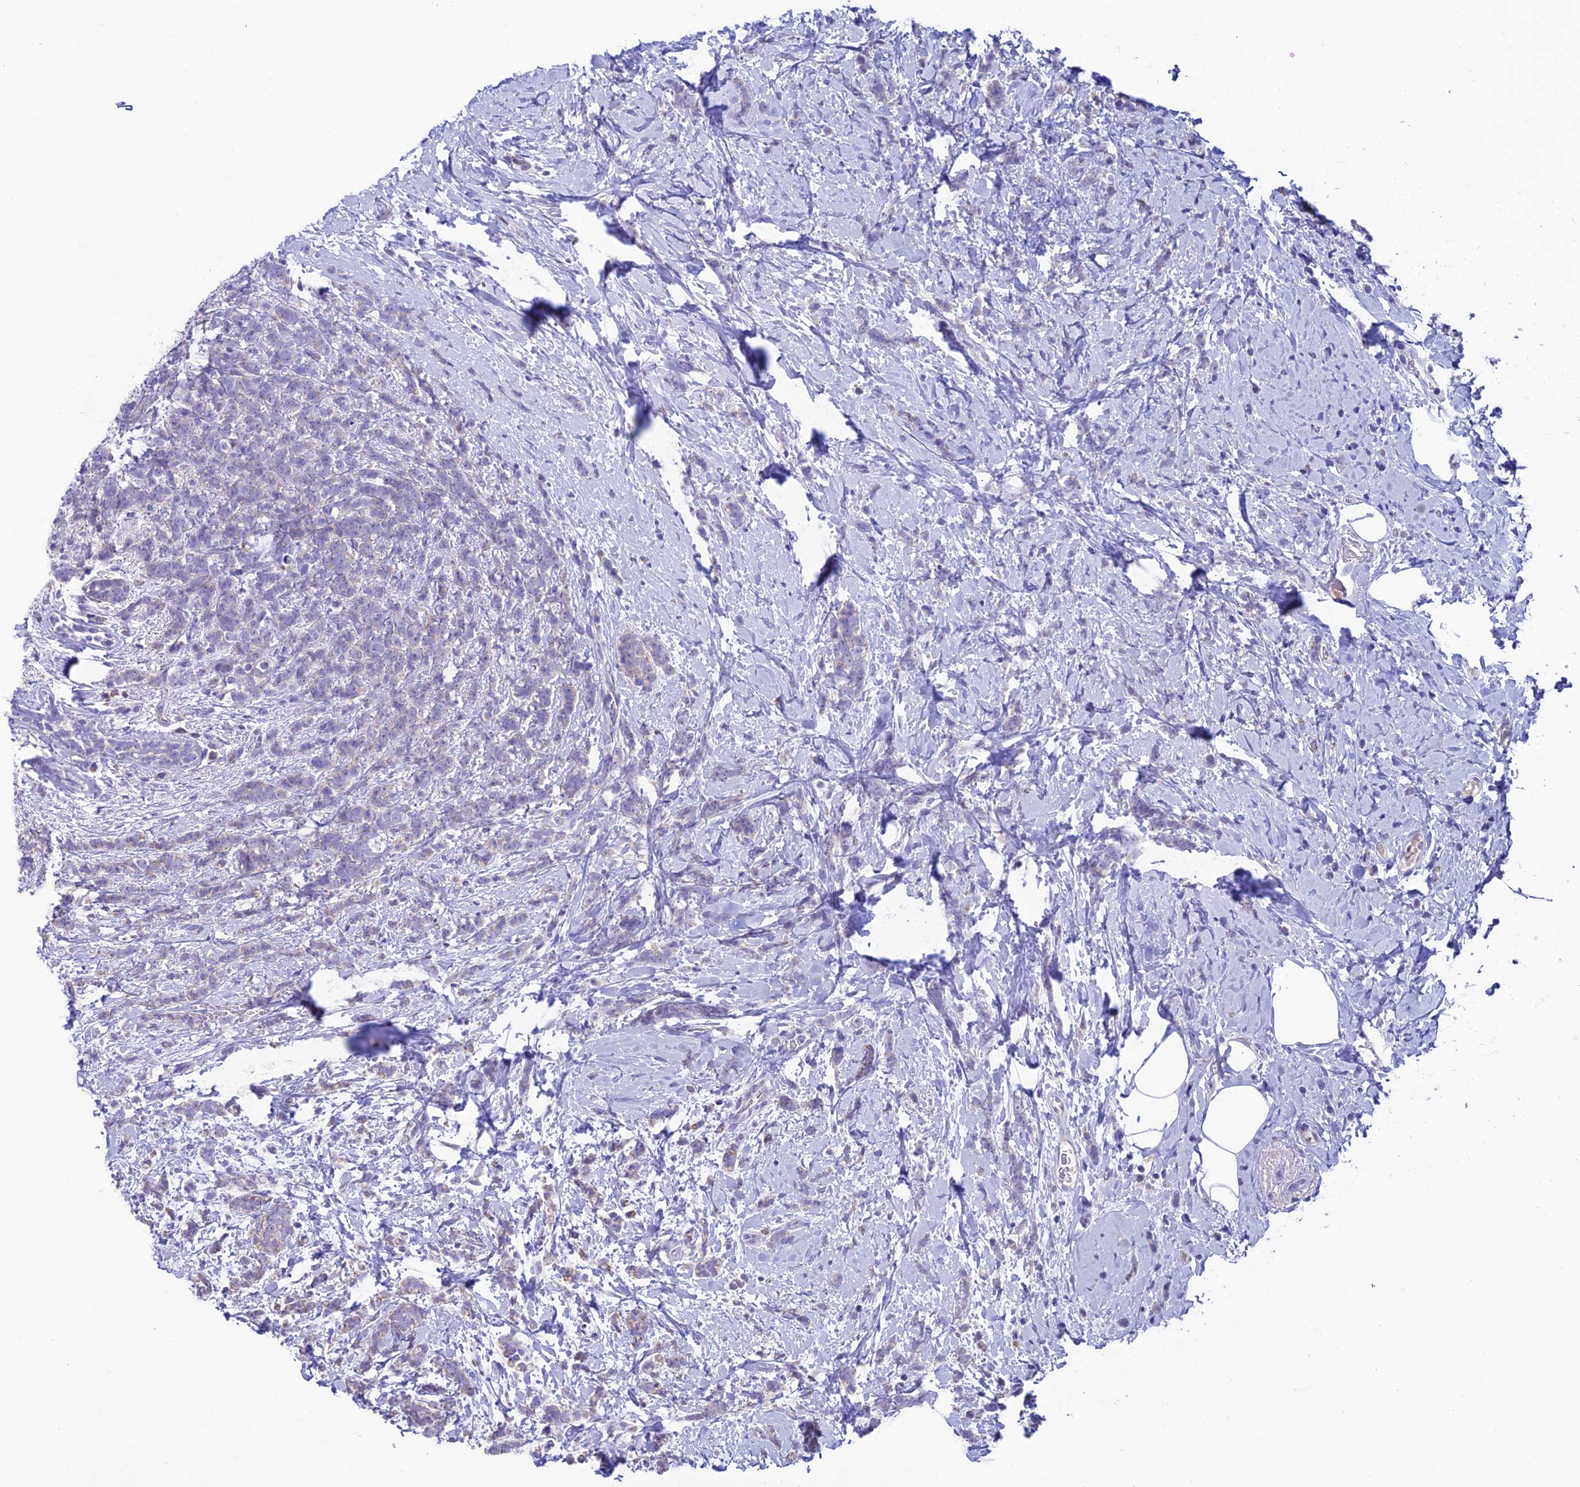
{"staining": {"intensity": "weak", "quantity": "<25%", "location": "cytoplasmic/membranous"}, "tissue": "breast cancer", "cell_type": "Tumor cells", "image_type": "cancer", "snomed": [{"axis": "morphology", "description": "Lobular carcinoma"}, {"axis": "topography", "description": "Breast"}], "caption": "Tumor cells are negative for brown protein staining in breast cancer (lobular carcinoma).", "gene": "SLC10A1", "patient": {"sex": "female", "age": 58}}